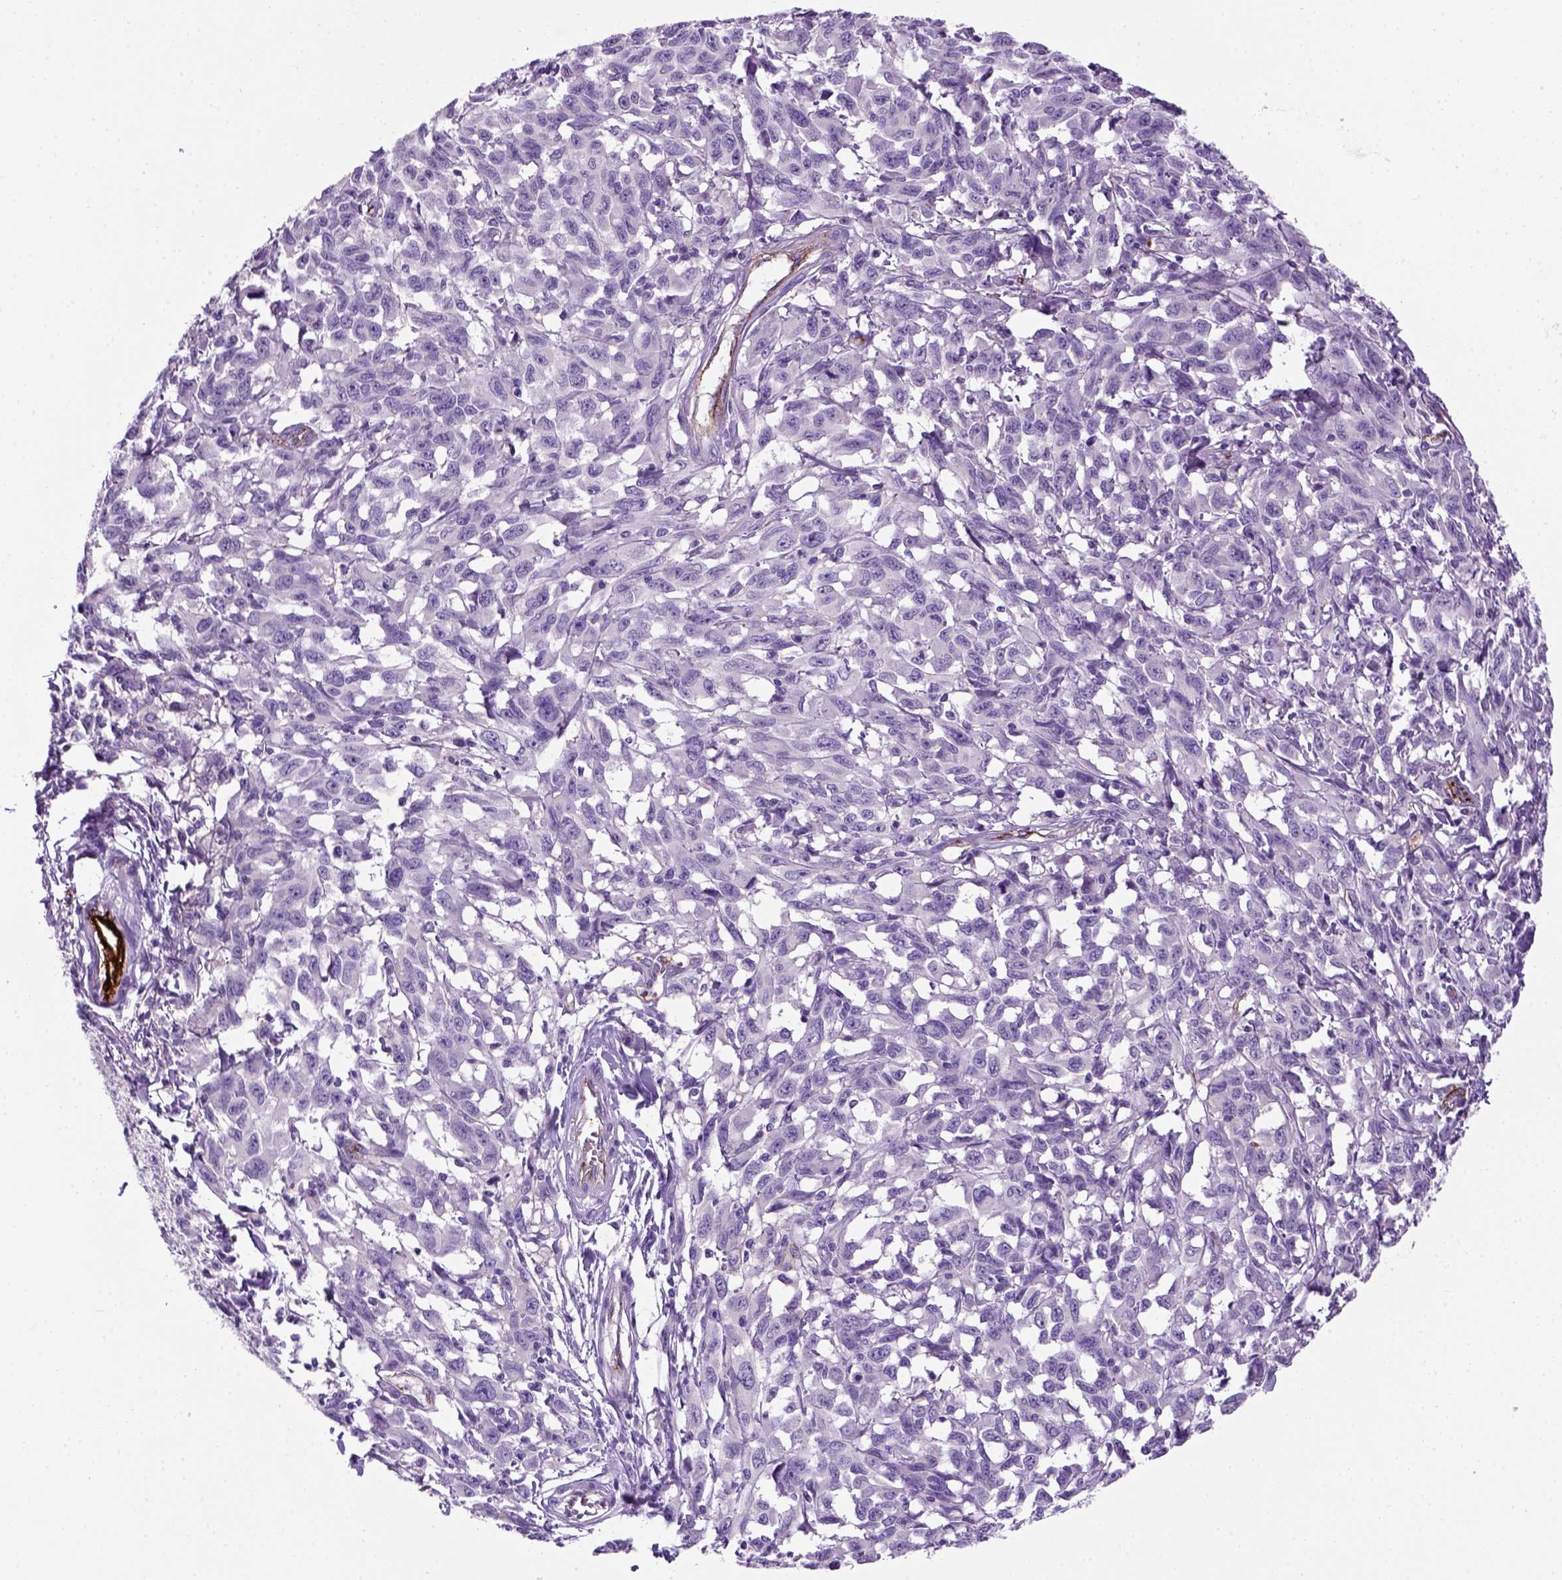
{"staining": {"intensity": "negative", "quantity": "none", "location": "none"}, "tissue": "melanoma", "cell_type": "Tumor cells", "image_type": "cancer", "snomed": [{"axis": "morphology", "description": "Malignant melanoma, NOS"}, {"axis": "topography", "description": "Vulva, labia, clitoris and Bartholin´s gland, NO"}], "caption": "The photomicrograph reveals no significant positivity in tumor cells of malignant melanoma. (Brightfield microscopy of DAB IHC at high magnification).", "gene": "VWF", "patient": {"sex": "female", "age": 75}}